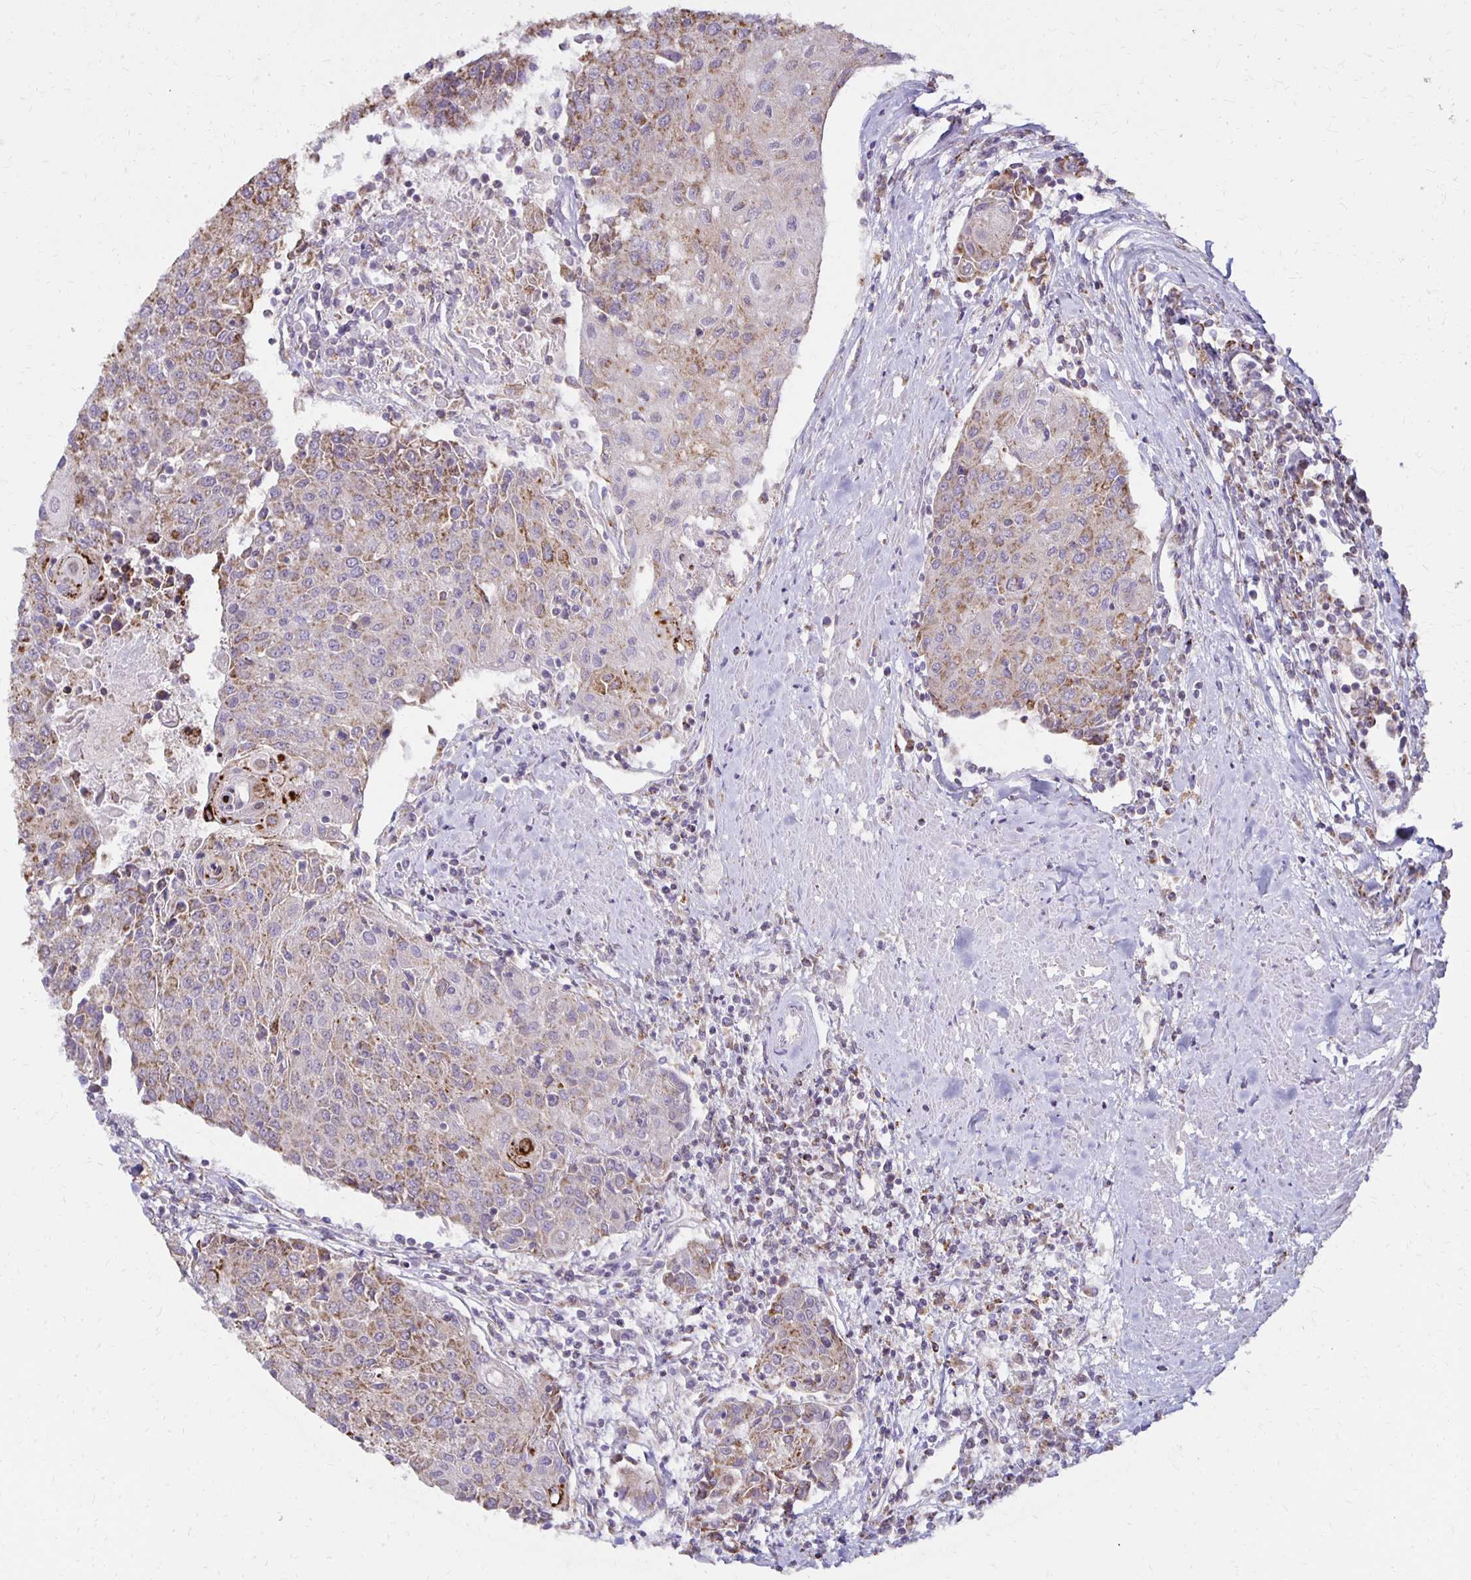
{"staining": {"intensity": "weak", "quantity": "25%-75%", "location": "cytoplasmic/membranous"}, "tissue": "urothelial cancer", "cell_type": "Tumor cells", "image_type": "cancer", "snomed": [{"axis": "morphology", "description": "Urothelial carcinoma, High grade"}, {"axis": "topography", "description": "Urinary bladder"}], "caption": "Protein analysis of high-grade urothelial carcinoma tissue displays weak cytoplasmic/membranous positivity in about 25%-75% of tumor cells.", "gene": "IER3", "patient": {"sex": "female", "age": 85}}